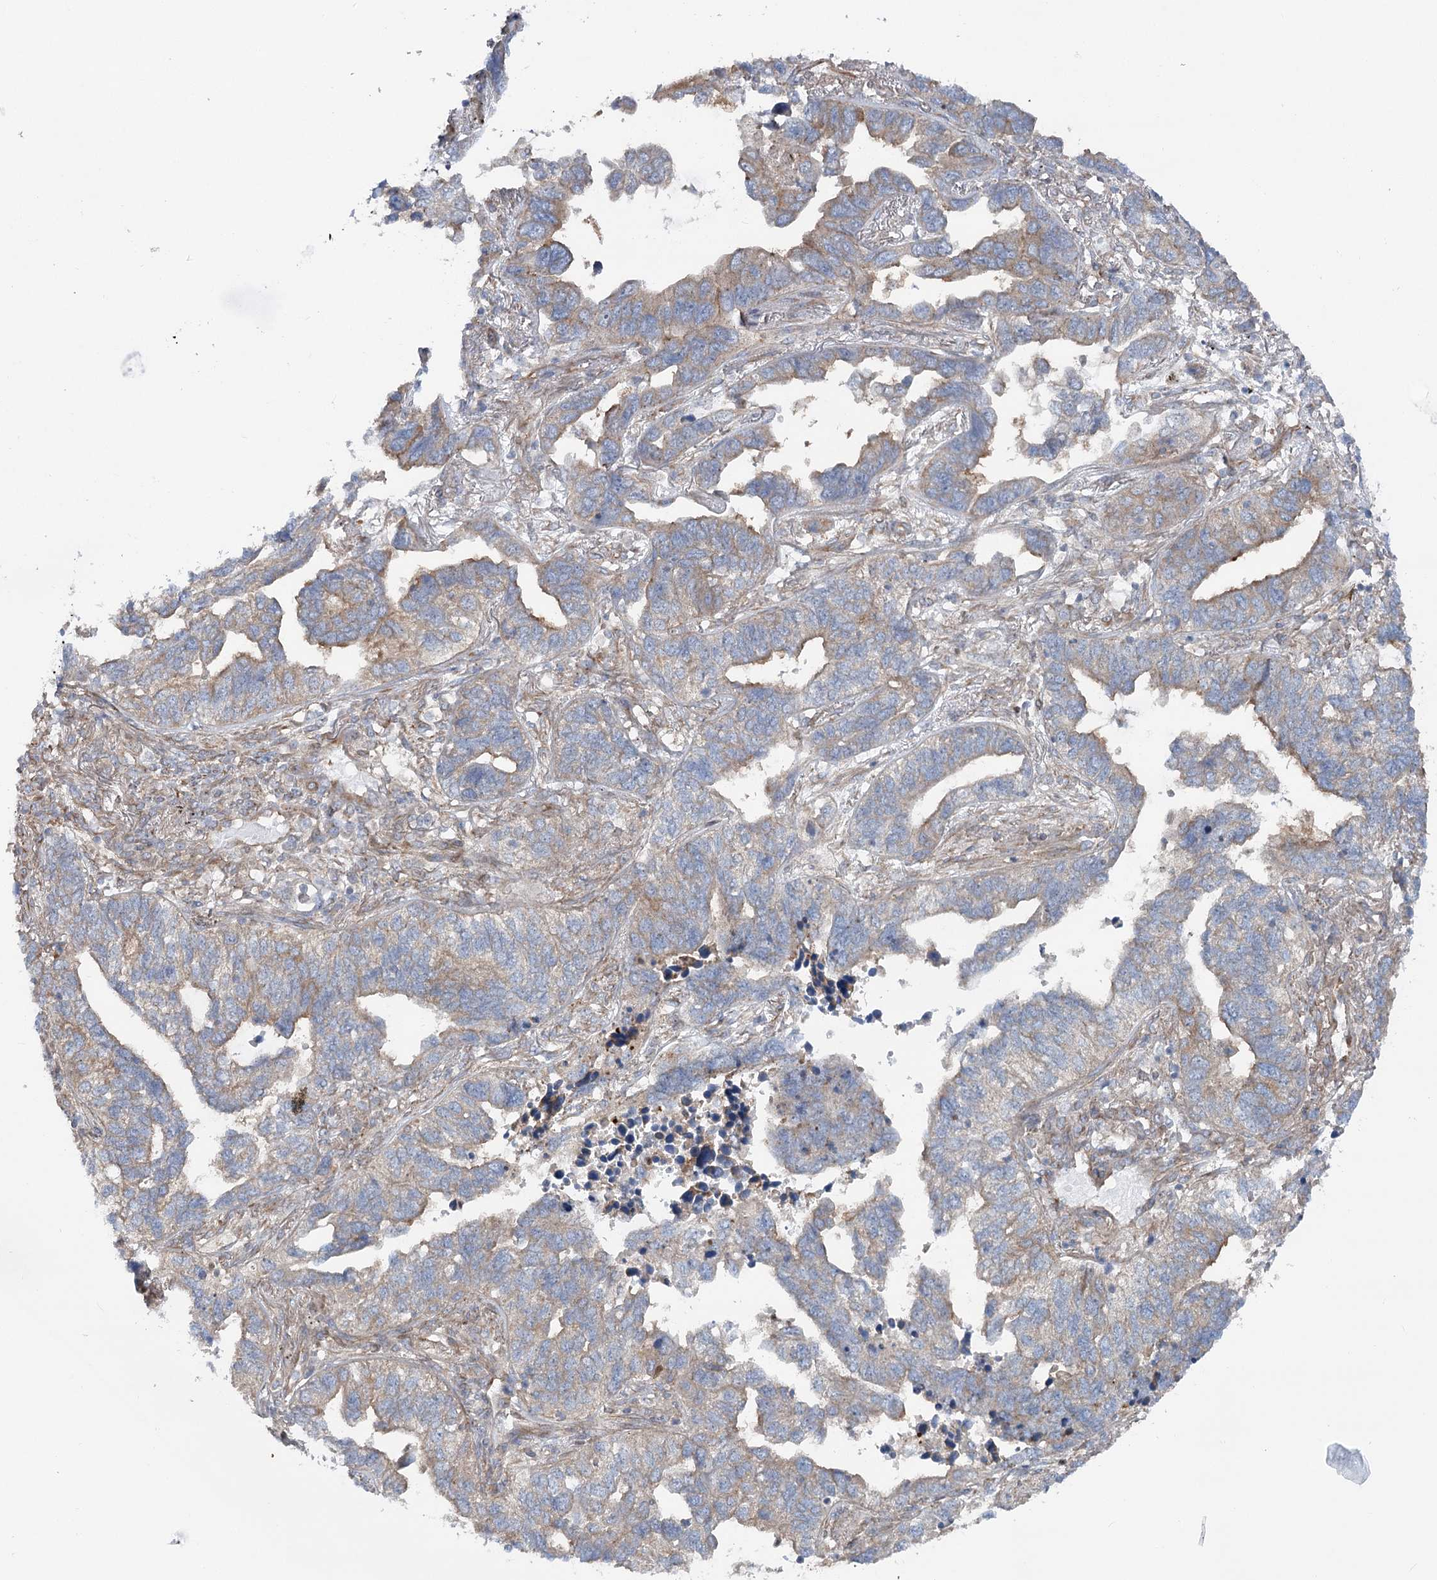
{"staining": {"intensity": "moderate", "quantity": "25%-75%", "location": "cytoplasmic/membranous"}, "tissue": "lung cancer", "cell_type": "Tumor cells", "image_type": "cancer", "snomed": [{"axis": "morphology", "description": "Adenocarcinoma, NOS"}, {"axis": "topography", "description": "Lung"}], "caption": "IHC image of neoplastic tissue: adenocarcinoma (lung) stained using IHC displays medium levels of moderate protein expression localized specifically in the cytoplasmic/membranous of tumor cells, appearing as a cytoplasmic/membranous brown color.", "gene": "SCN11A", "patient": {"sex": "male", "age": 67}}